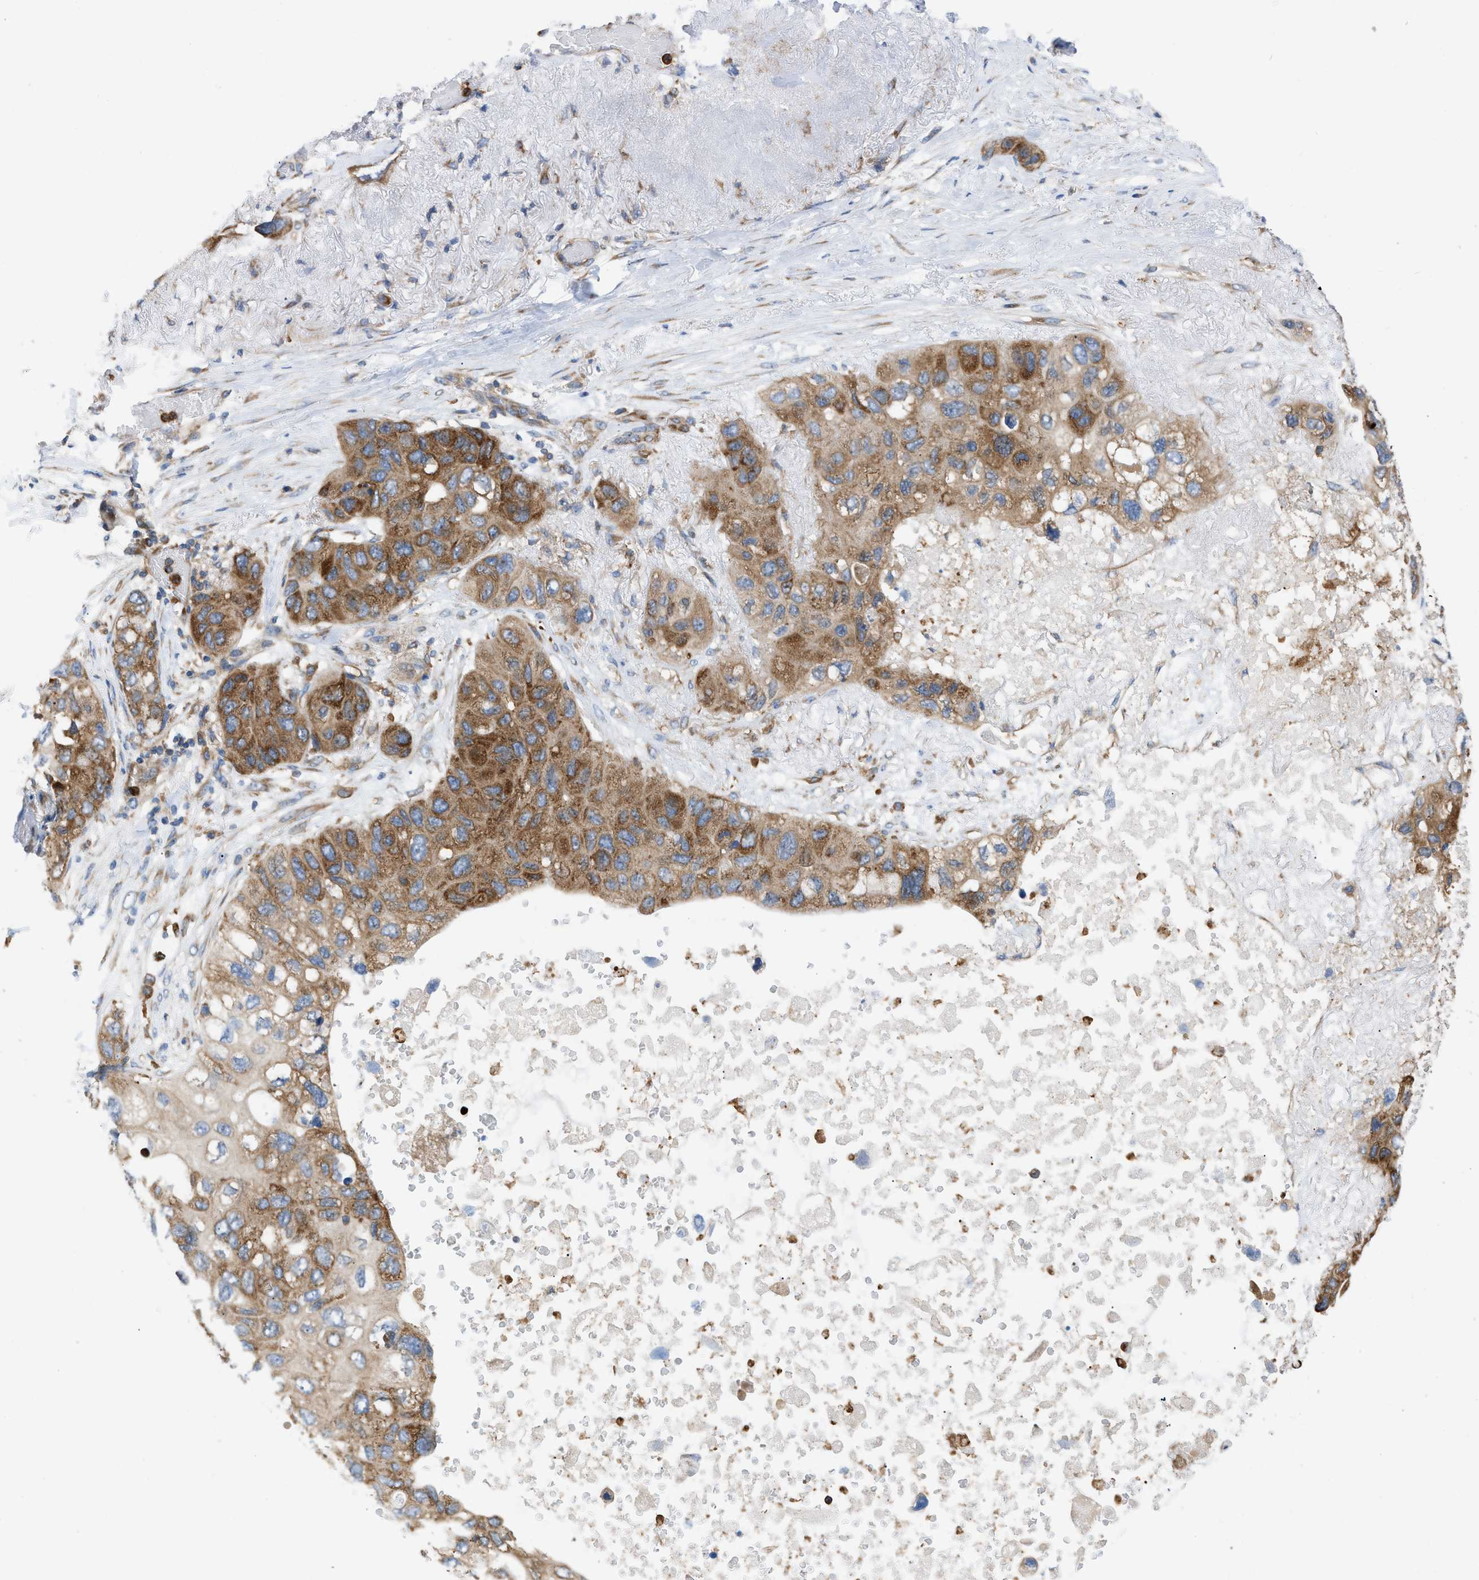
{"staining": {"intensity": "moderate", "quantity": ">75%", "location": "cytoplasmic/membranous"}, "tissue": "lung cancer", "cell_type": "Tumor cells", "image_type": "cancer", "snomed": [{"axis": "morphology", "description": "Squamous cell carcinoma, NOS"}, {"axis": "topography", "description": "Lung"}], "caption": "Lung cancer was stained to show a protein in brown. There is medium levels of moderate cytoplasmic/membranous positivity in approximately >75% of tumor cells. (brown staining indicates protein expression, while blue staining denotes nuclei).", "gene": "GPAT4", "patient": {"sex": "female", "age": 73}}